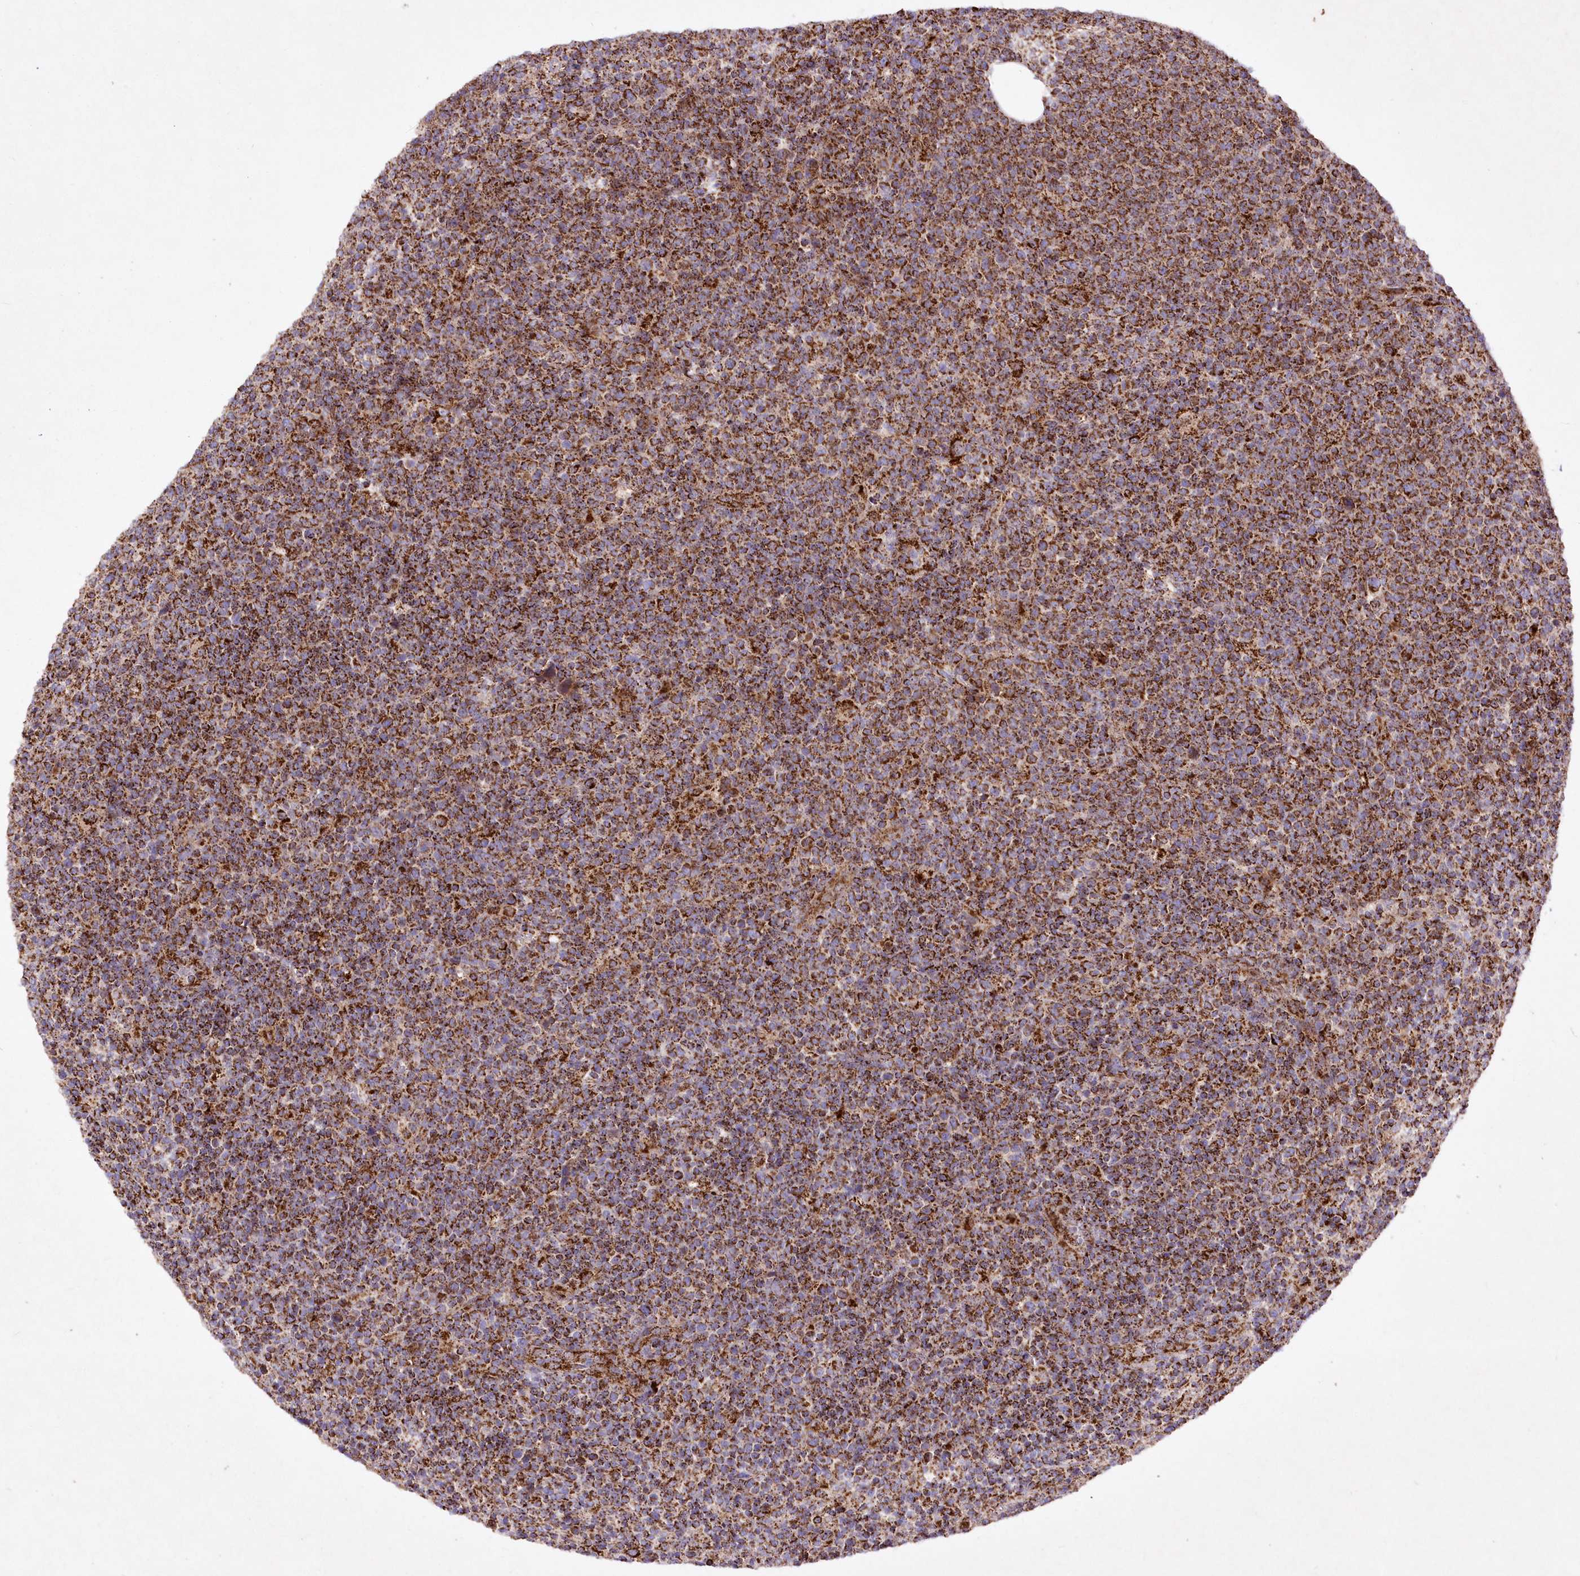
{"staining": {"intensity": "strong", "quantity": ">75%", "location": "cytoplasmic/membranous"}, "tissue": "lymphoma", "cell_type": "Tumor cells", "image_type": "cancer", "snomed": [{"axis": "morphology", "description": "Malignant lymphoma, non-Hodgkin's type, High grade"}, {"axis": "topography", "description": "Lymph node"}], "caption": "Protein staining of high-grade malignant lymphoma, non-Hodgkin's type tissue shows strong cytoplasmic/membranous staining in approximately >75% of tumor cells.", "gene": "ASNSD1", "patient": {"sex": "male", "age": 61}}